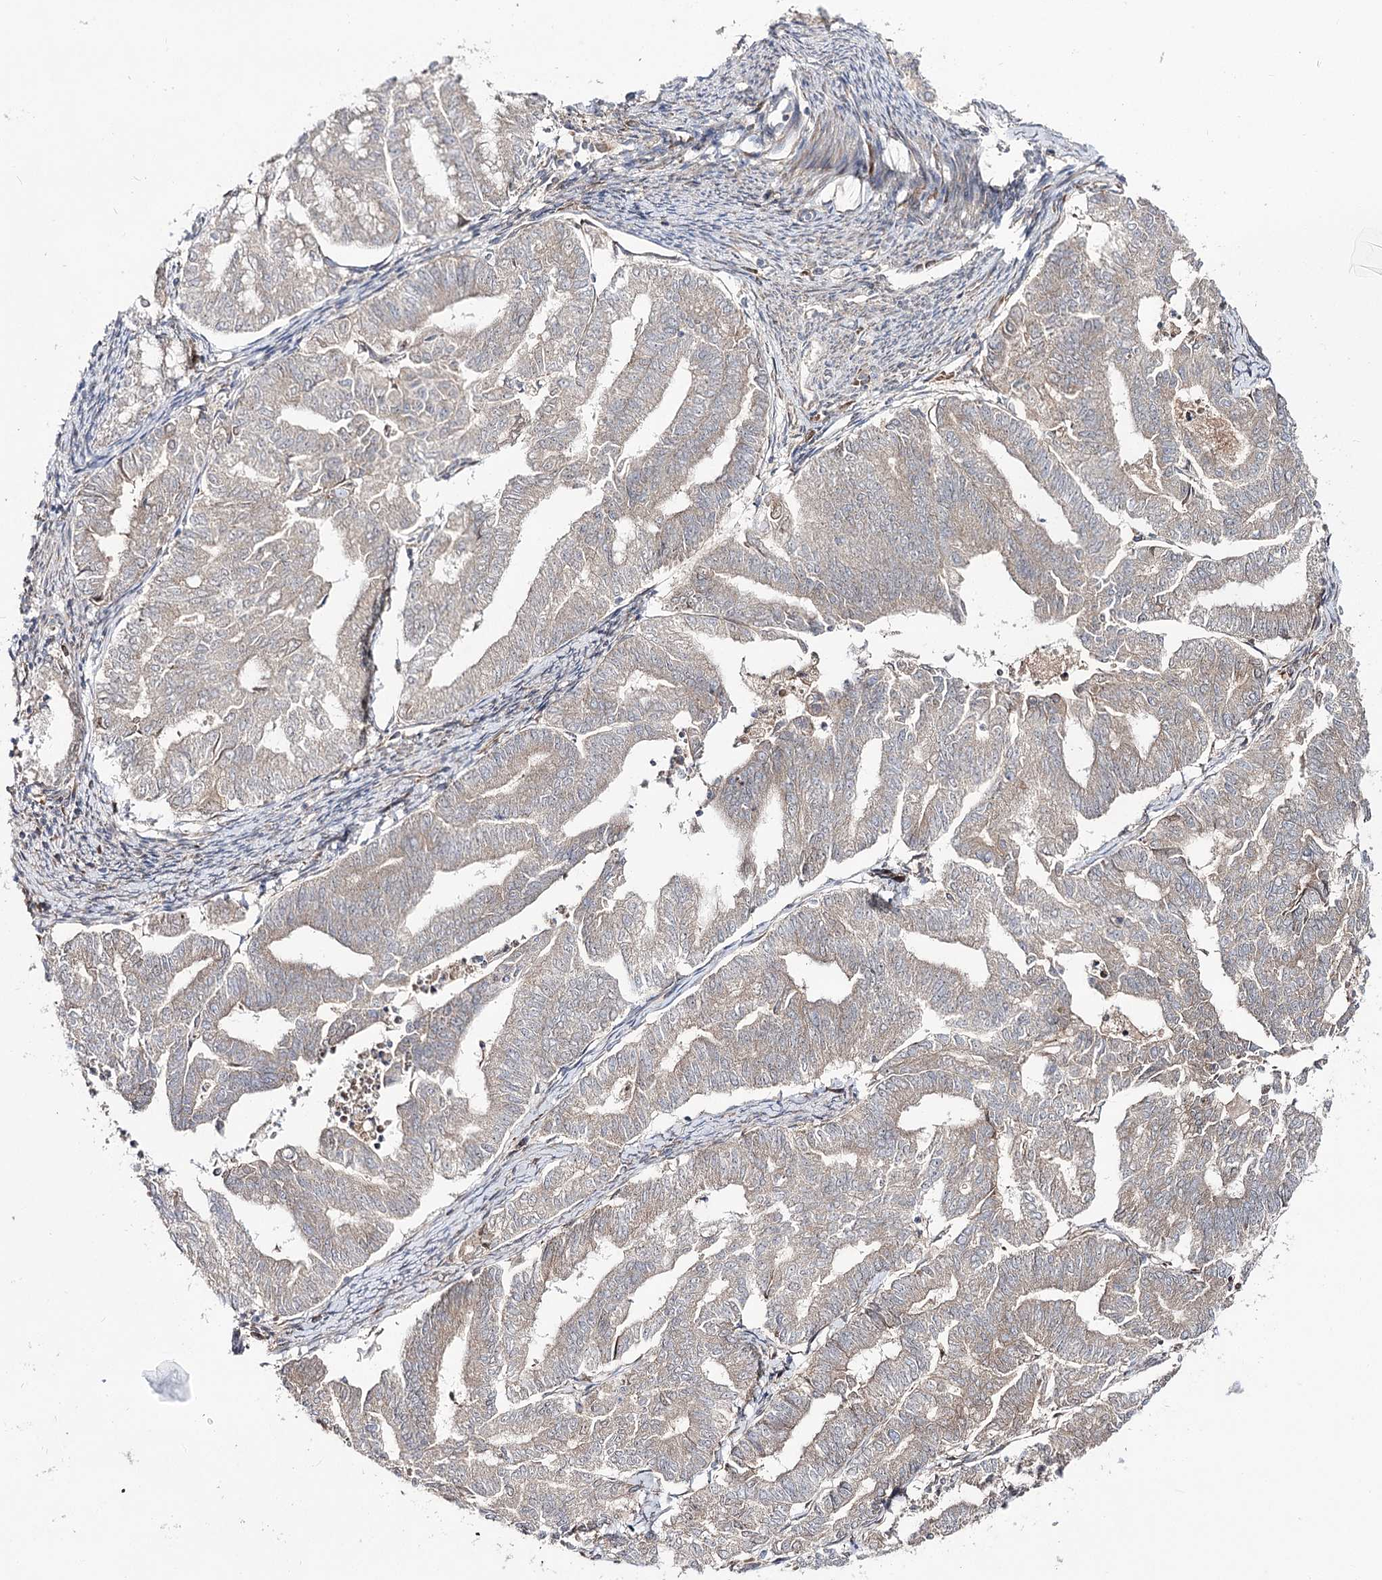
{"staining": {"intensity": "weak", "quantity": ">75%", "location": "cytoplasmic/membranous"}, "tissue": "endometrial cancer", "cell_type": "Tumor cells", "image_type": "cancer", "snomed": [{"axis": "morphology", "description": "Adenocarcinoma, NOS"}, {"axis": "topography", "description": "Endometrium"}], "caption": "Immunohistochemical staining of human endometrial cancer reveals weak cytoplasmic/membranous protein positivity in about >75% of tumor cells.", "gene": "C11orf80", "patient": {"sex": "female", "age": 79}}